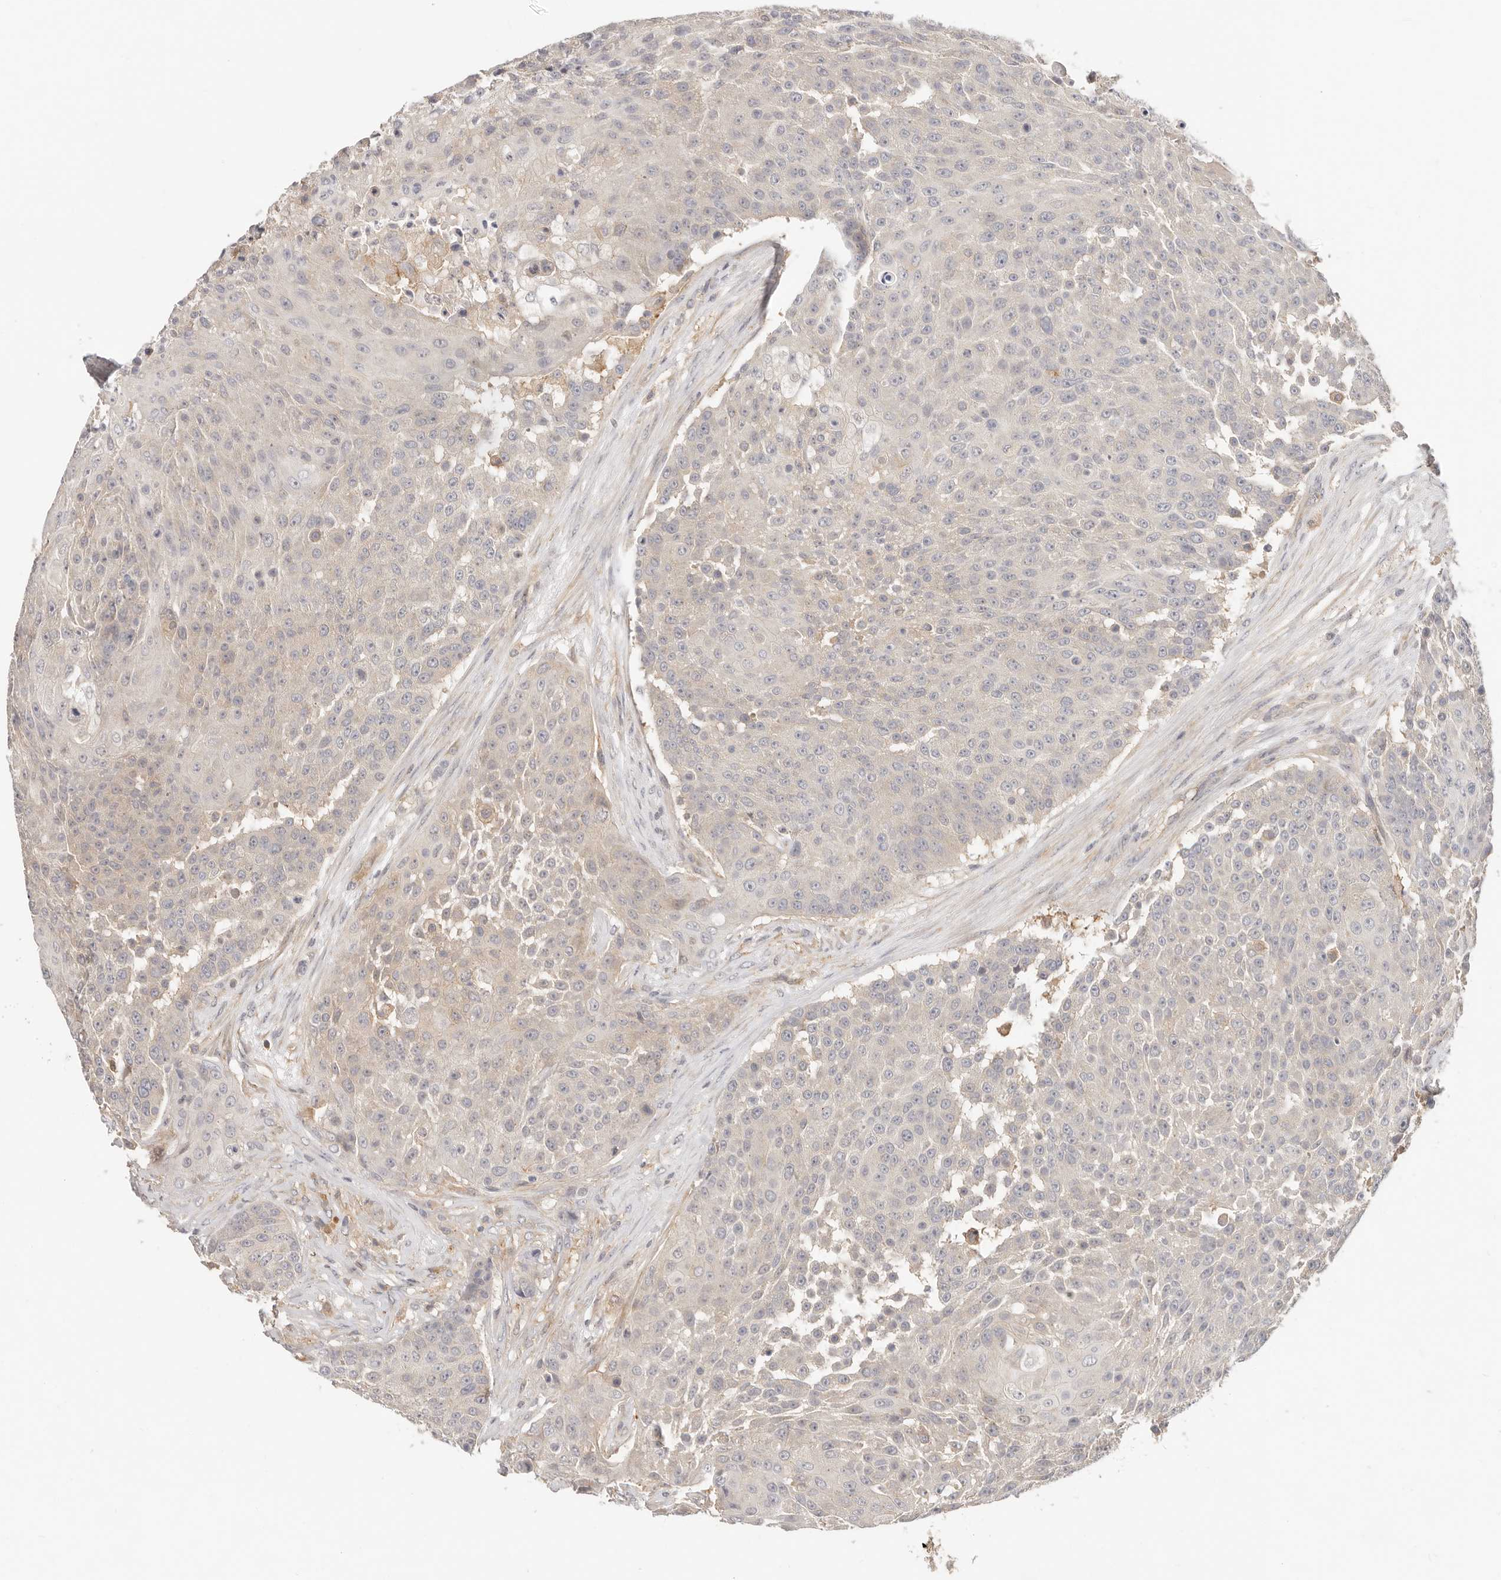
{"staining": {"intensity": "negative", "quantity": "none", "location": "none"}, "tissue": "urothelial cancer", "cell_type": "Tumor cells", "image_type": "cancer", "snomed": [{"axis": "morphology", "description": "Urothelial carcinoma, High grade"}, {"axis": "topography", "description": "Urinary bladder"}], "caption": "Tumor cells are negative for protein expression in human urothelial cancer.", "gene": "DTNBP1", "patient": {"sex": "female", "age": 63}}